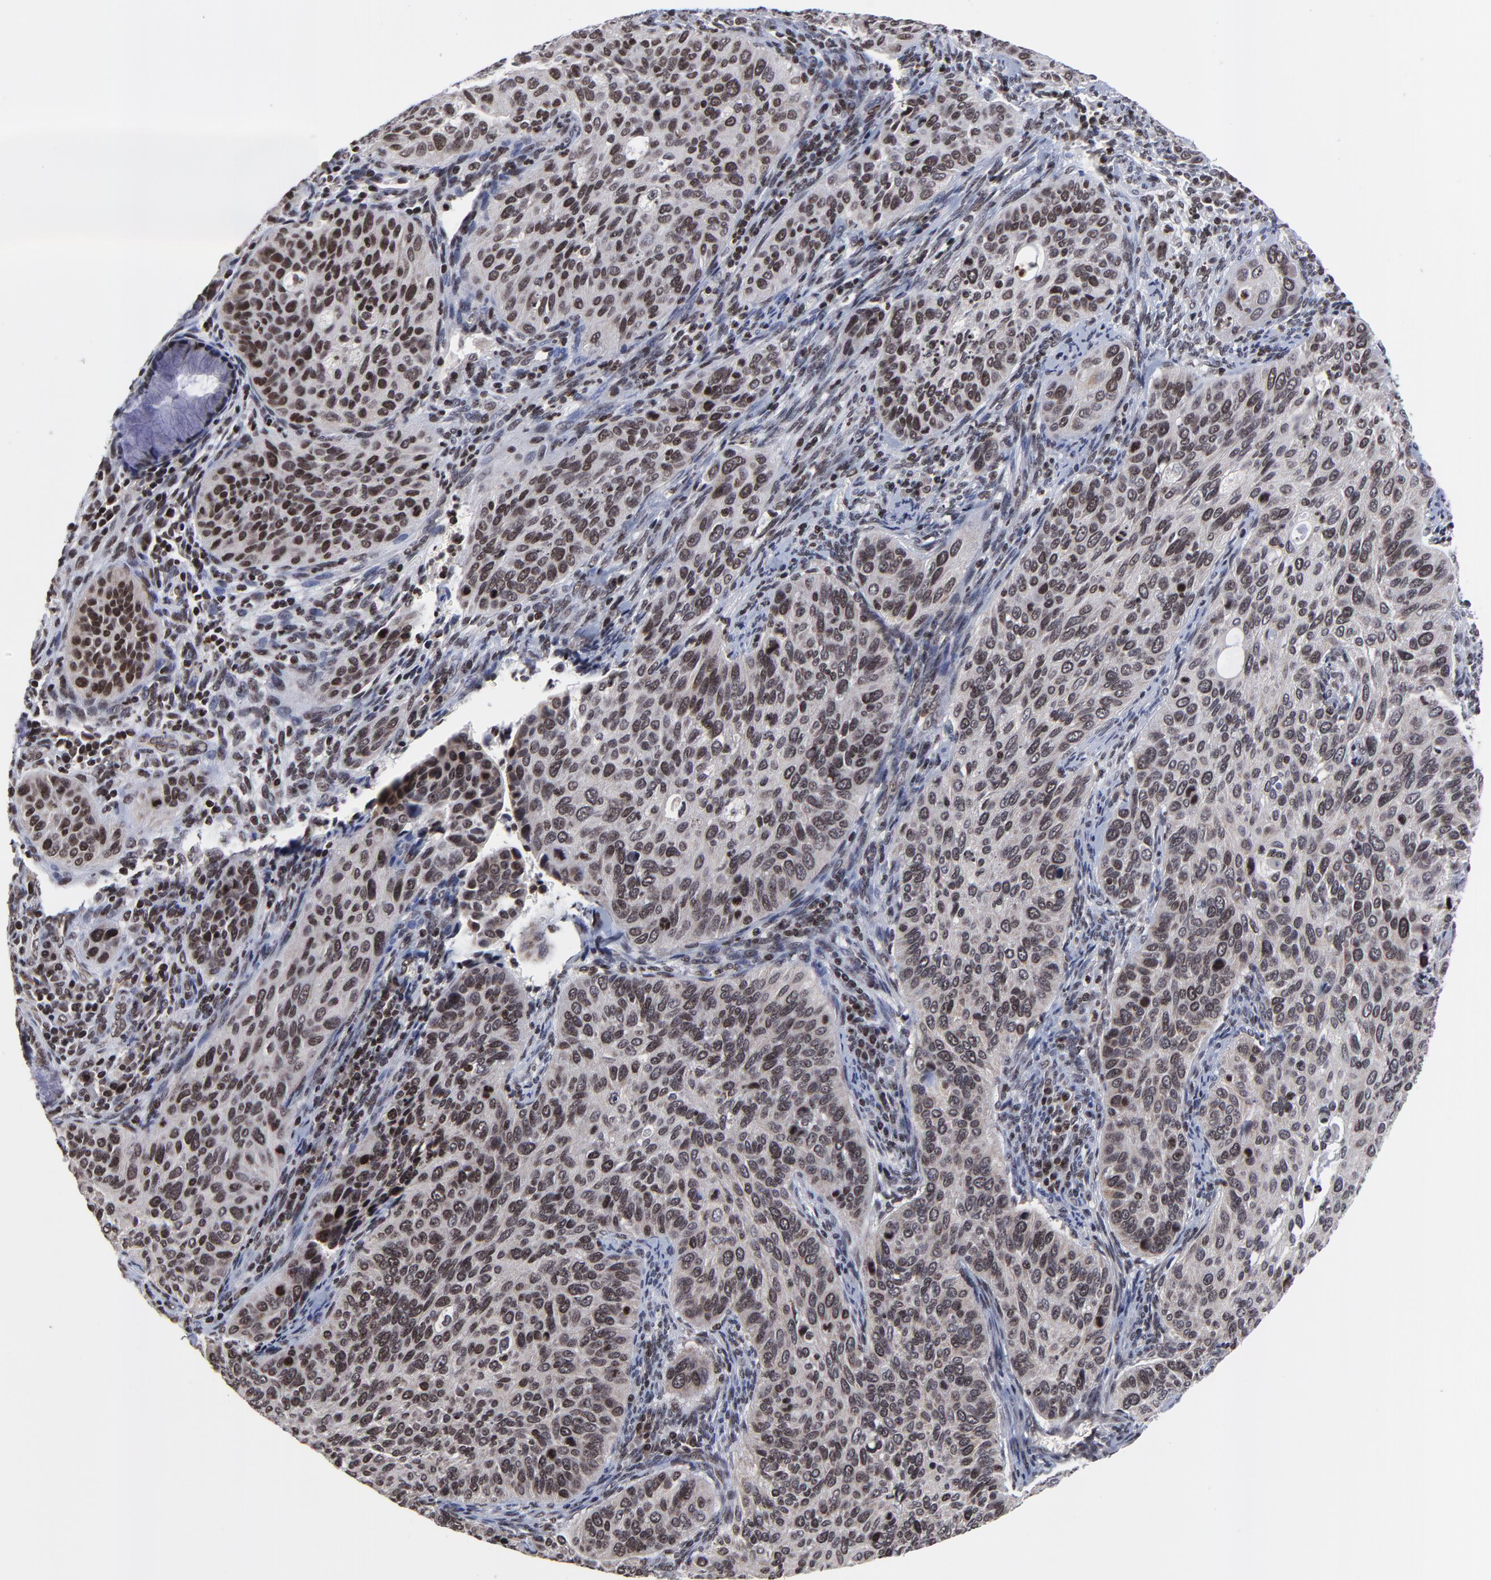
{"staining": {"intensity": "moderate", "quantity": ">75%", "location": "cytoplasmic/membranous,nuclear"}, "tissue": "cervical cancer", "cell_type": "Tumor cells", "image_type": "cancer", "snomed": [{"axis": "morphology", "description": "Squamous cell carcinoma, NOS"}, {"axis": "topography", "description": "Cervix"}], "caption": "This micrograph shows immunohistochemistry staining of human cervical cancer (squamous cell carcinoma), with medium moderate cytoplasmic/membranous and nuclear expression in about >75% of tumor cells.", "gene": "ZNF777", "patient": {"sex": "female", "age": 57}}